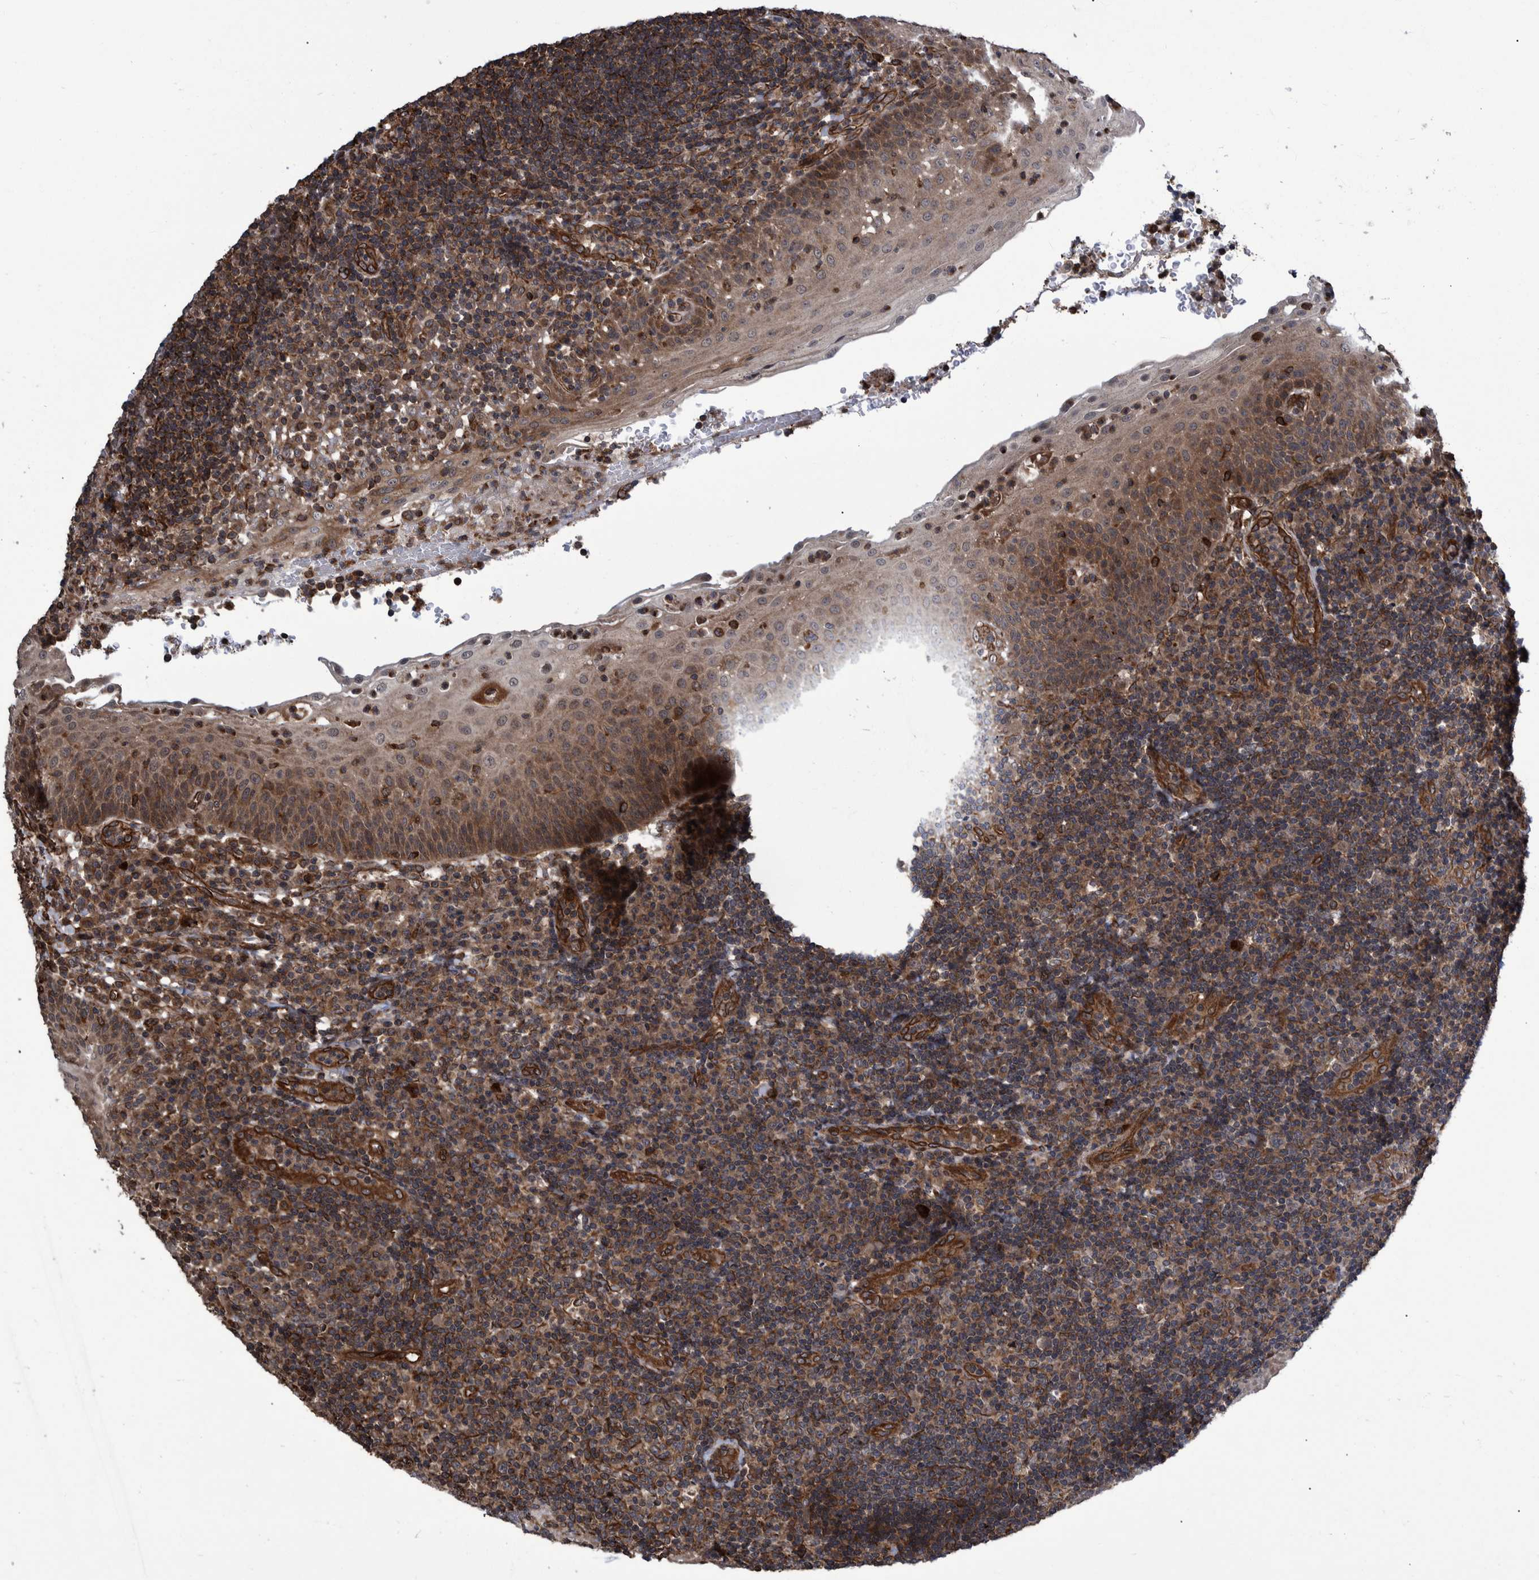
{"staining": {"intensity": "moderate", "quantity": "25%-75%", "location": "cytoplasmic/membranous"}, "tissue": "tonsil", "cell_type": "Germinal center cells", "image_type": "normal", "snomed": [{"axis": "morphology", "description": "Normal tissue, NOS"}, {"axis": "topography", "description": "Tonsil"}], "caption": "Immunohistochemical staining of normal tonsil shows medium levels of moderate cytoplasmic/membranous positivity in about 25%-75% of germinal center cells. The staining is performed using DAB brown chromogen to label protein expression. The nuclei are counter-stained blue using hematoxylin.", "gene": "TNFRSF10B", "patient": {"sex": "female", "age": 40}}